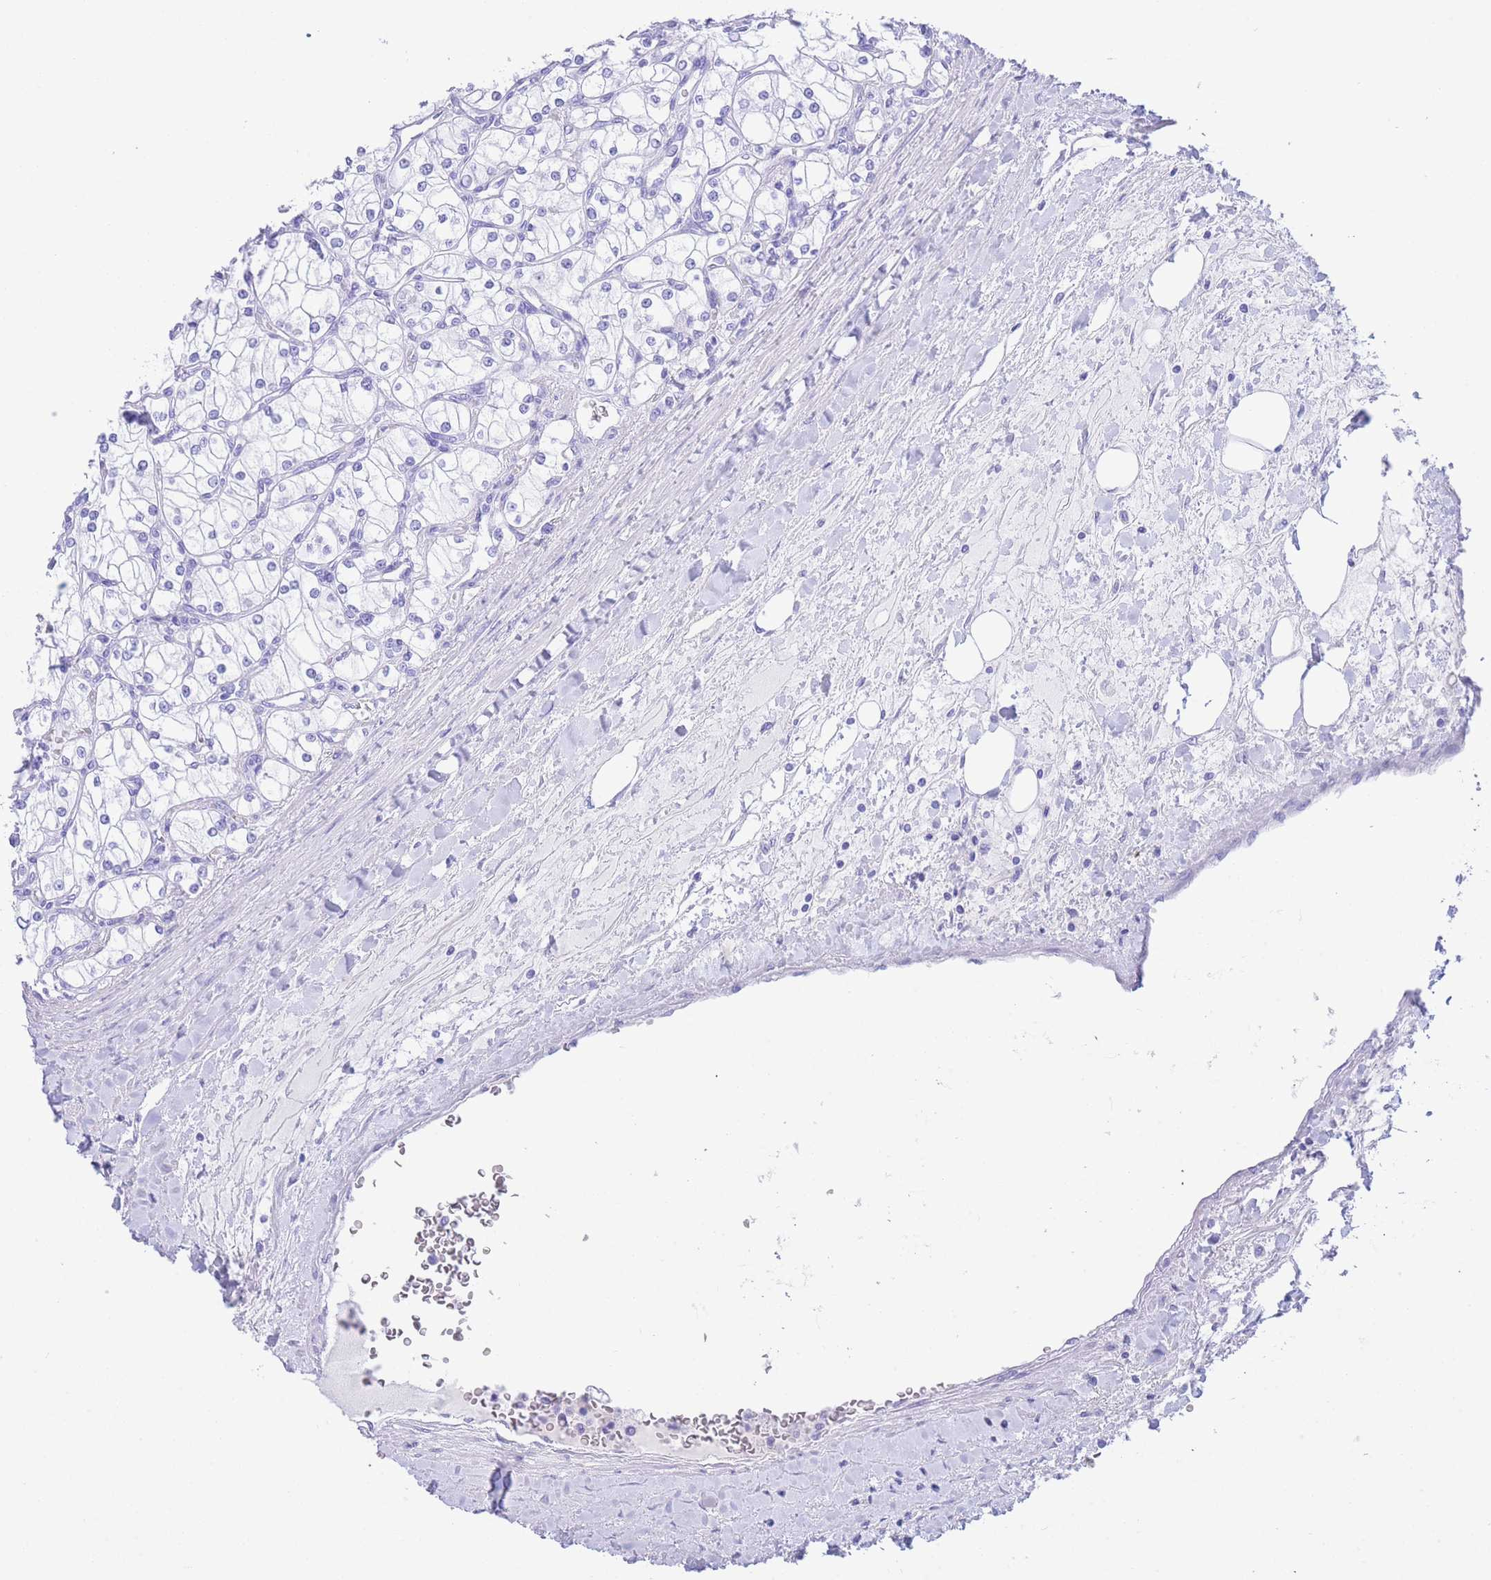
{"staining": {"intensity": "negative", "quantity": "none", "location": "none"}, "tissue": "renal cancer", "cell_type": "Tumor cells", "image_type": "cancer", "snomed": [{"axis": "morphology", "description": "Adenocarcinoma, NOS"}, {"axis": "topography", "description": "Kidney"}], "caption": "Photomicrograph shows no protein expression in tumor cells of adenocarcinoma (renal) tissue.", "gene": "SLCO1B3", "patient": {"sex": "male", "age": 80}}